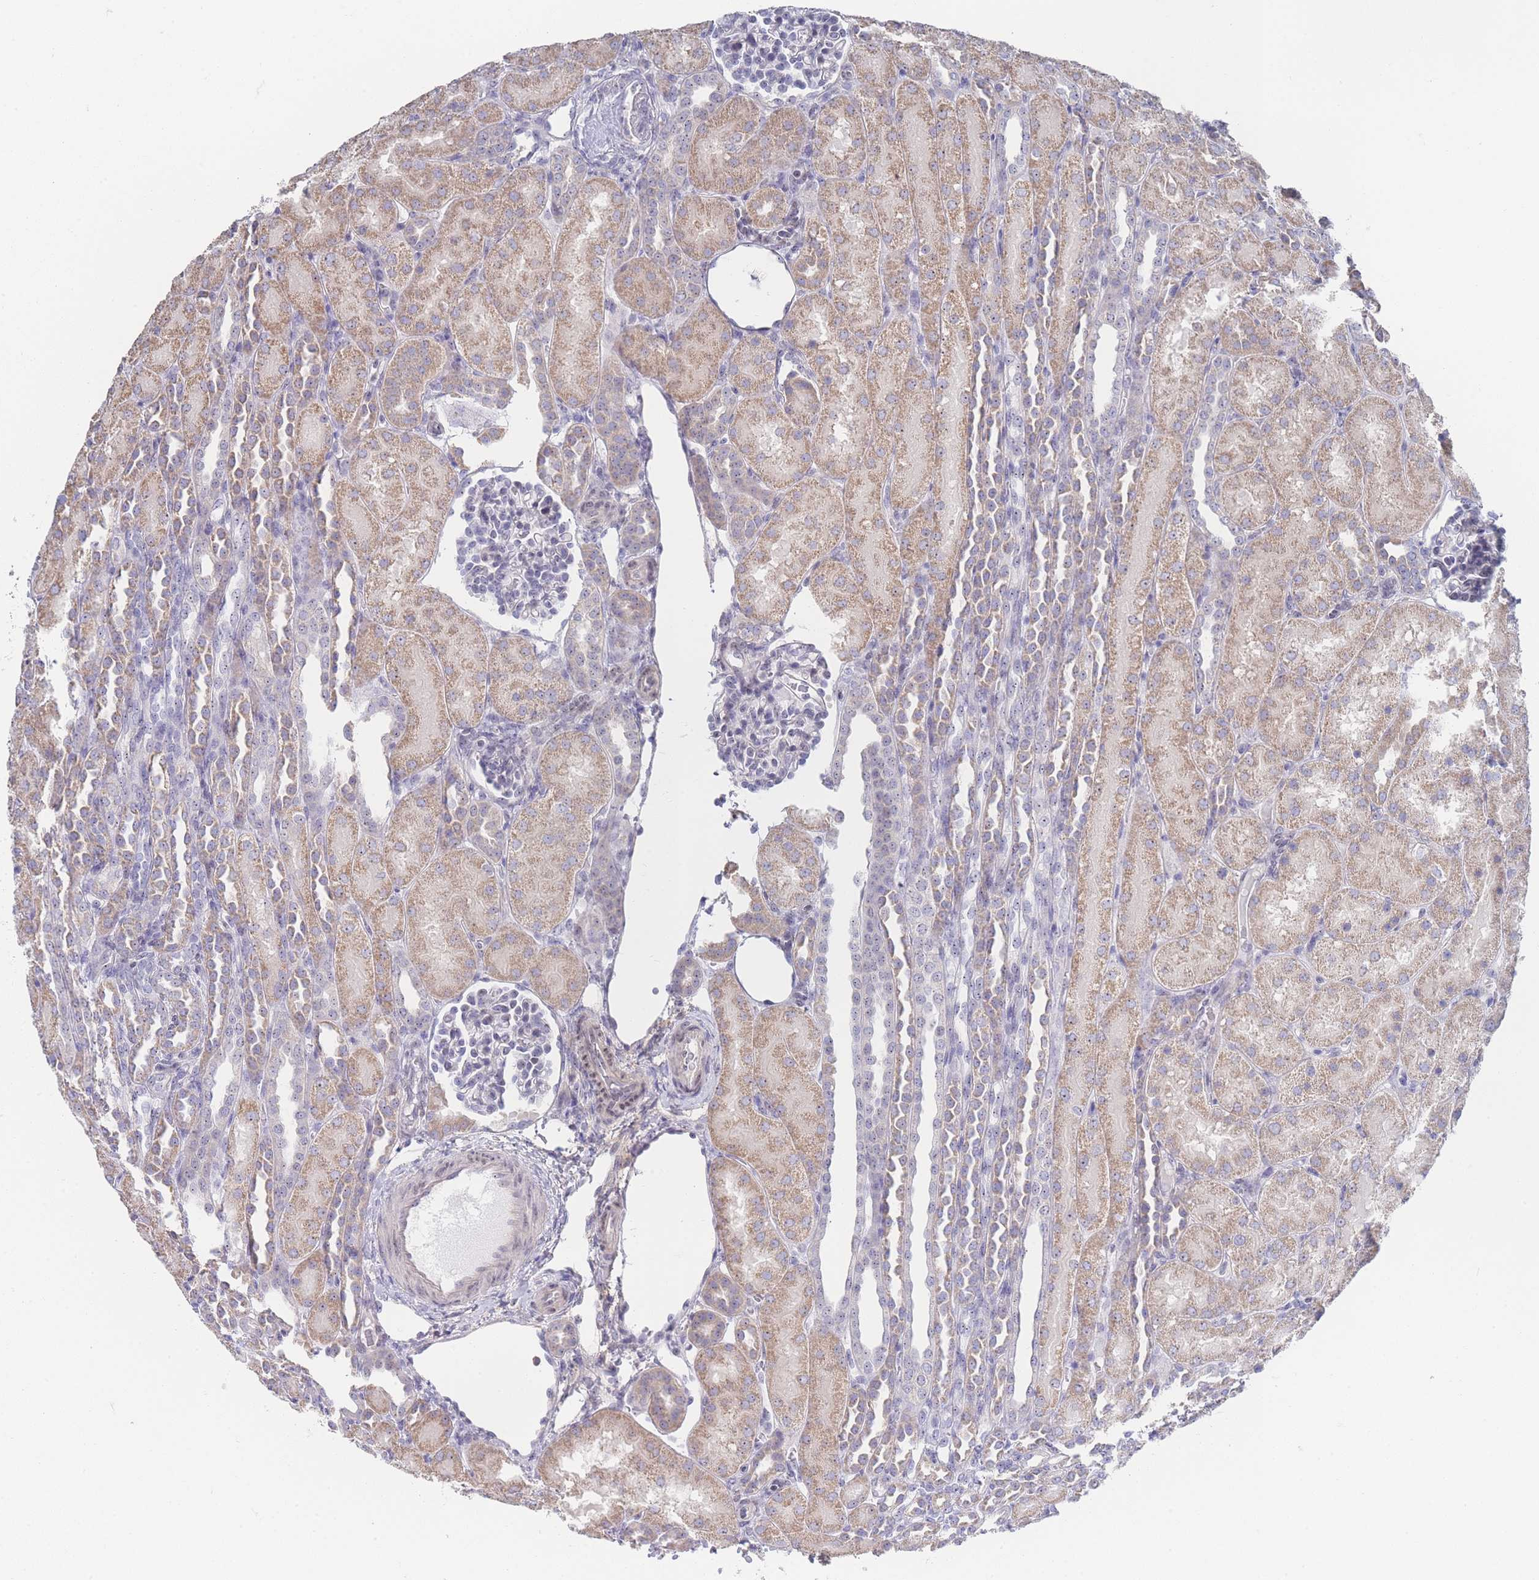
{"staining": {"intensity": "negative", "quantity": "none", "location": "none"}, "tissue": "kidney", "cell_type": "Cells in glomeruli", "image_type": "normal", "snomed": [{"axis": "morphology", "description": "Normal tissue, NOS"}, {"axis": "topography", "description": "Kidney"}], "caption": "DAB immunohistochemical staining of benign human kidney reveals no significant staining in cells in glomeruli. (DAB (3,3'-diaminobenzidine) IHC with hematoxylin counter stain).", "gene": "ZNF142", "patient": {"sex": "male", "age": 1}}